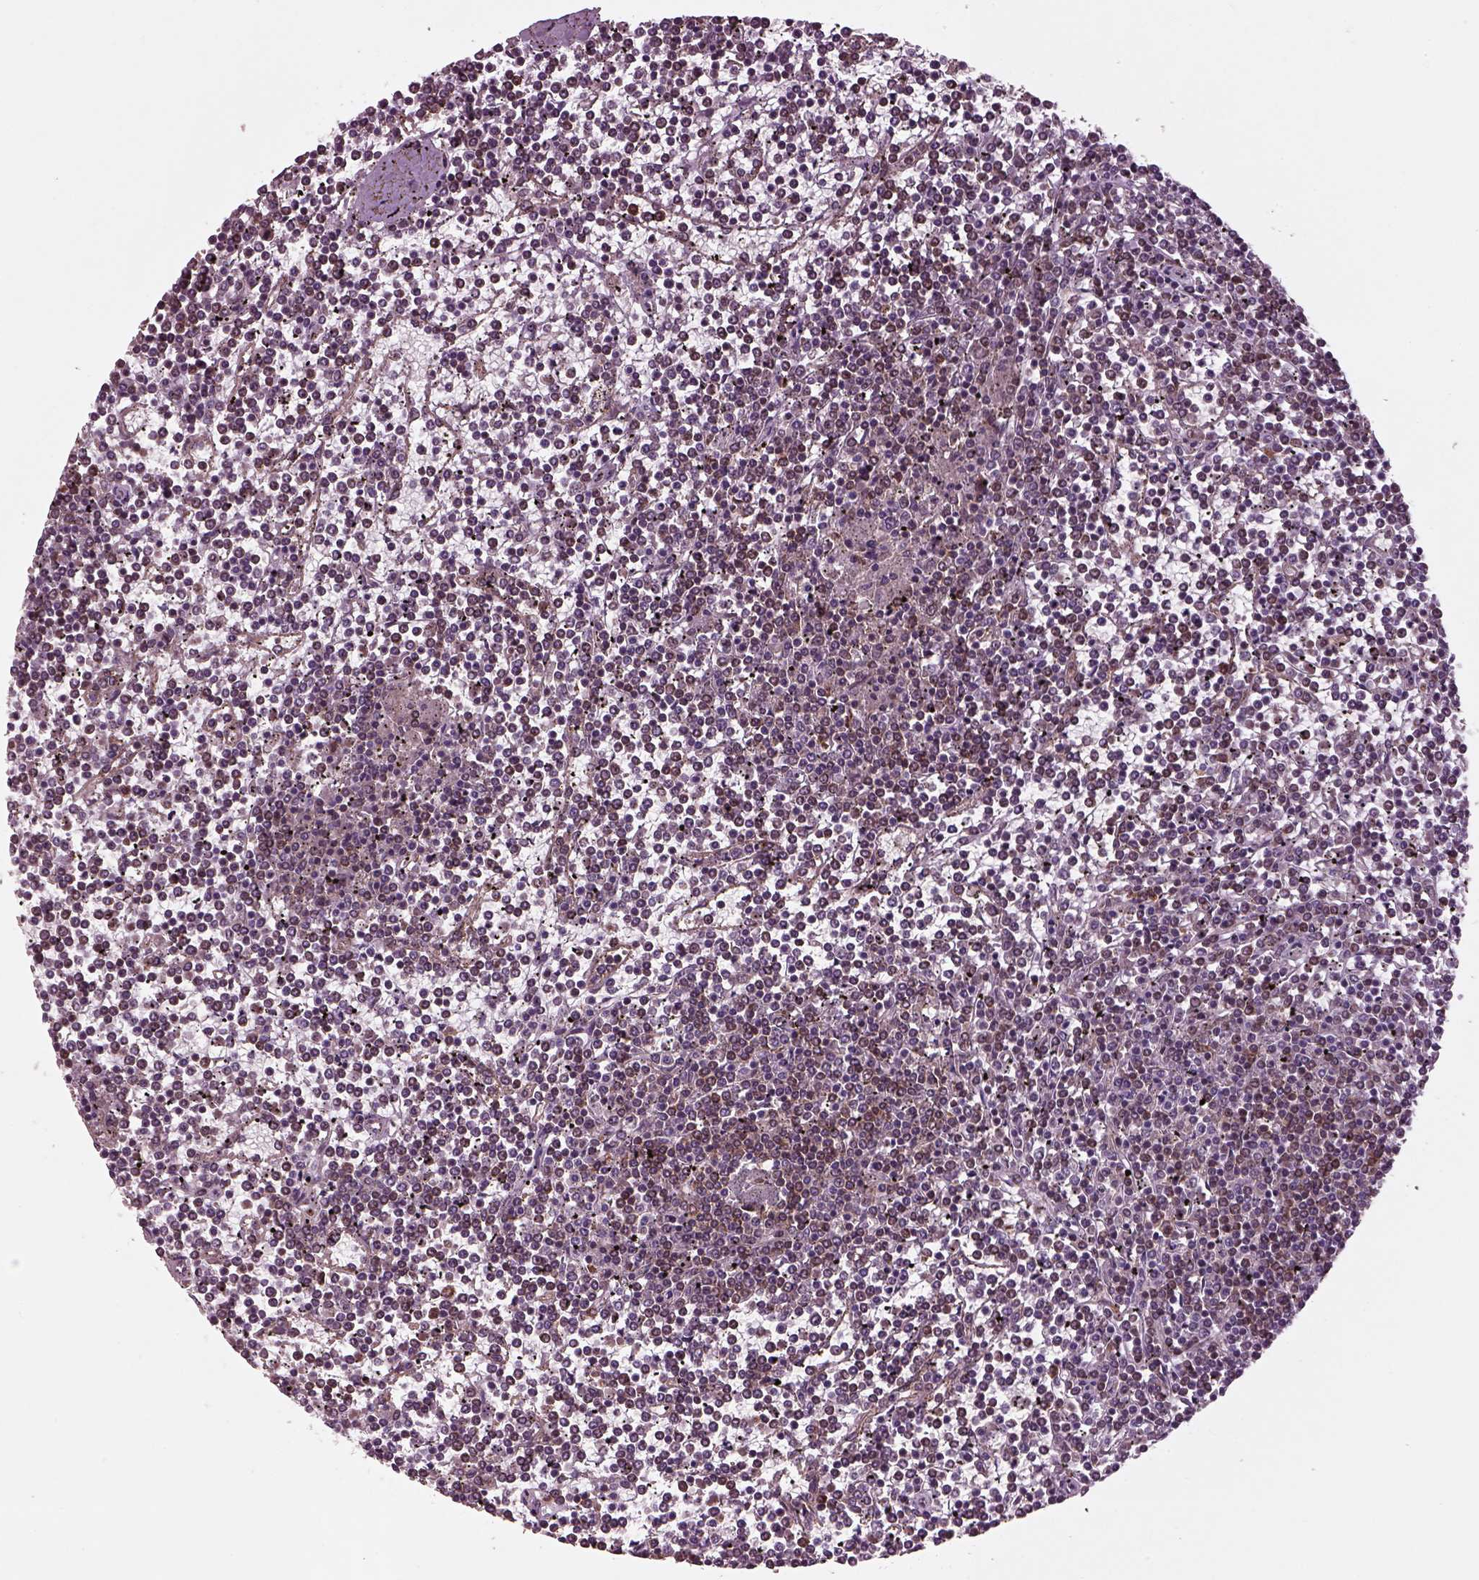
{"staining": {"intensity": "weak", "quantity": ">75%", "location": "cytoplasmic/membranous"}, "tissue": "lymphoma", "cell_type": "Tumor cells", "image_type": "cancer", "snomed": [{"axis": "morphology", "description": "Malignant lymphoma, non-Hodgkin's type, Low grade"}, {"axis": "topography", "description": "Spleen"}], "caption": "A brown stain highlights weak cytoplasmic/membranous staining of a protein in human lymphoma tumor cells. (DAB (3,3'-diaminobenzidine) IHC with brightfield microscopy, high magnification).", "gene": "WASHC2A", "patient": {"sex": "female", "age": 19}}